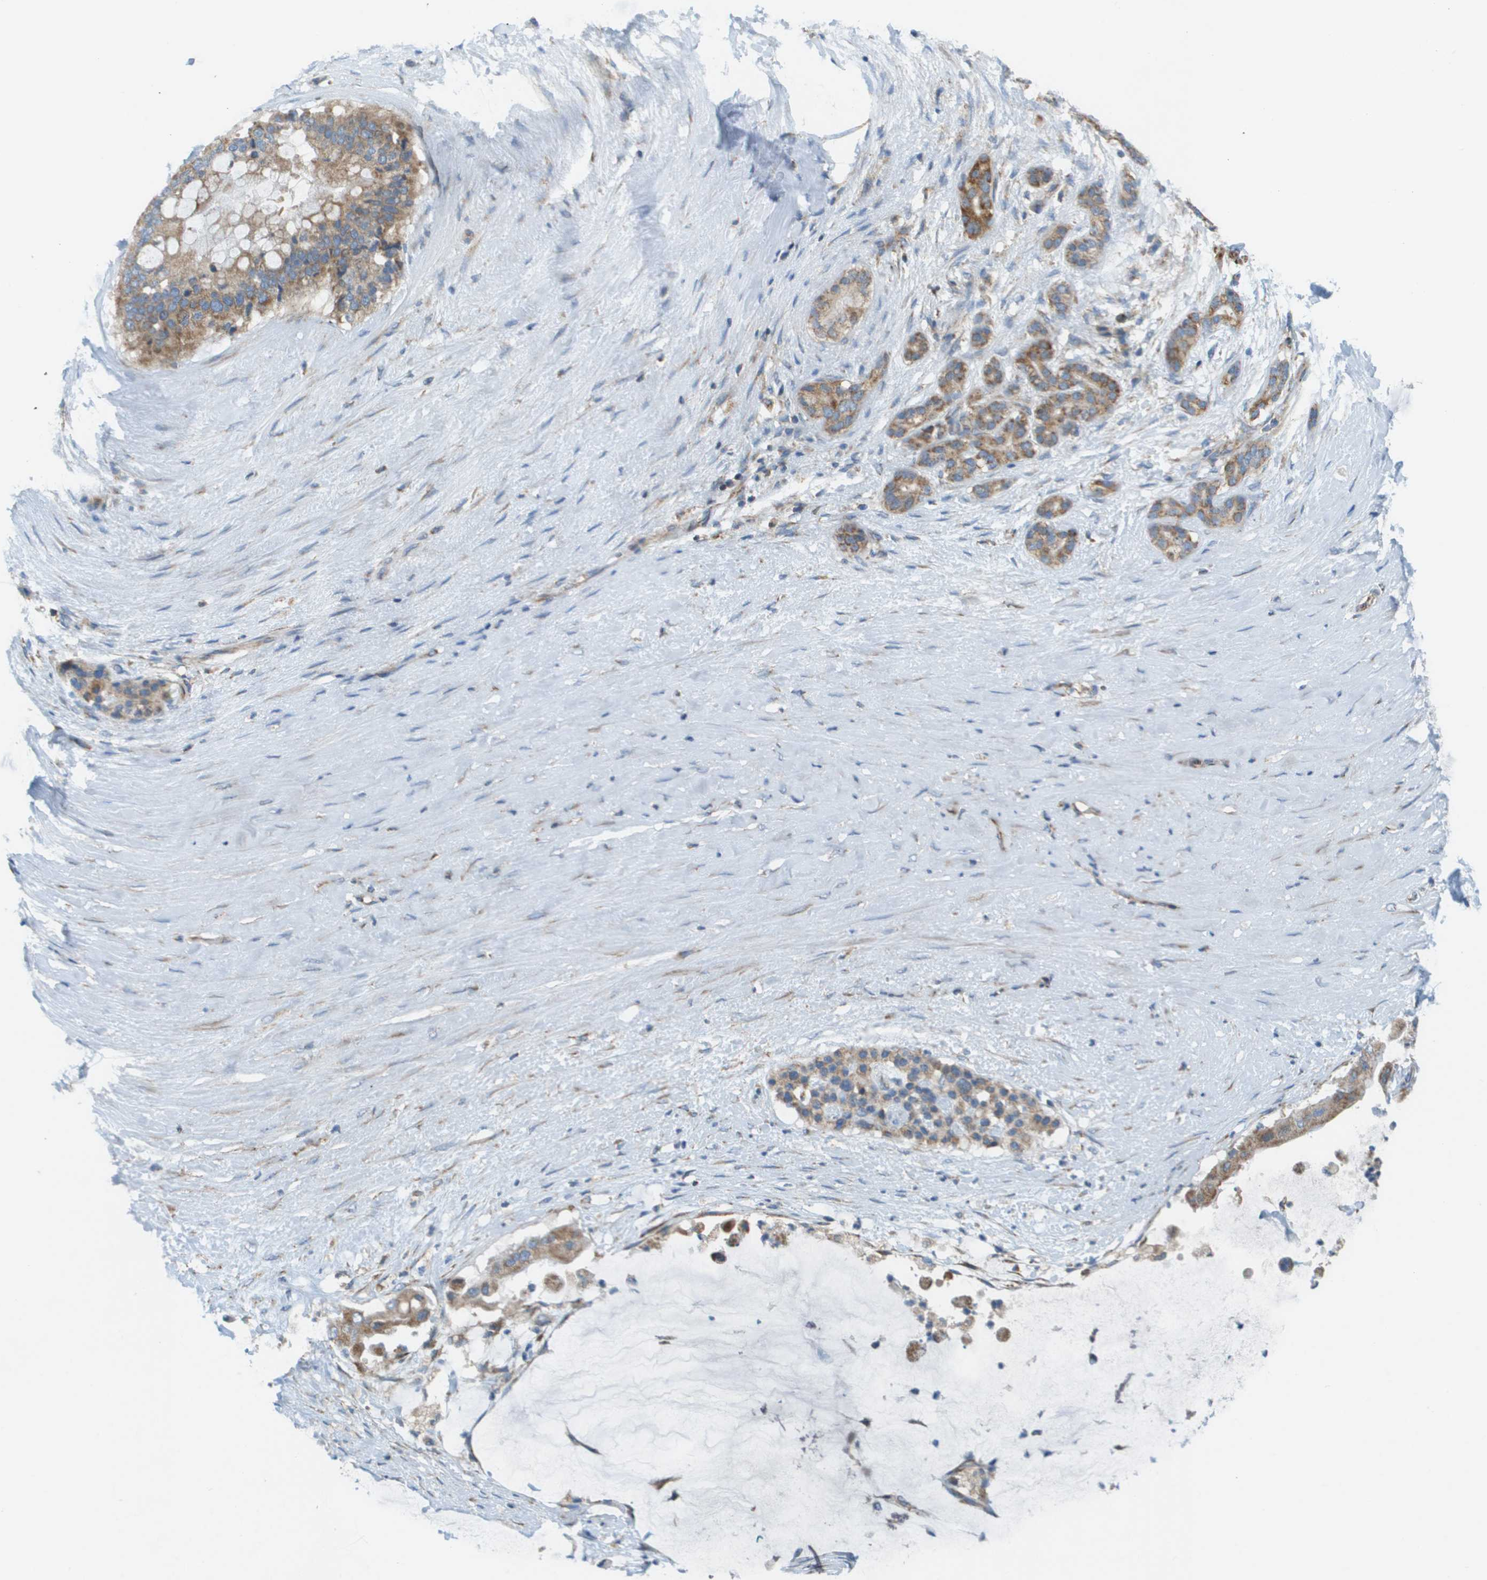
{"staining": {"intensity": "moderate", "quantity": ">75%", "location": "cytoplasmic/membranous"}, "tissue": "pancreatic cancer", "cell_type": "Tumor cells", "image_type": "cancer", "snomed": [{"axis": "morphology", "description": "Adenocarcinoma, NOS"}, {"axis": "topography", "description": "Pancreas"}], "caption": "IHC micrograph of pancreatic adenocarcinoma stained for a protein (brown), which displays medium levels of moderate cytoplasmic/membranous expression in approximately >75% of tumor cells.", "gene": "TAOK3", "patient": {"sex": "male", "age": 41}}